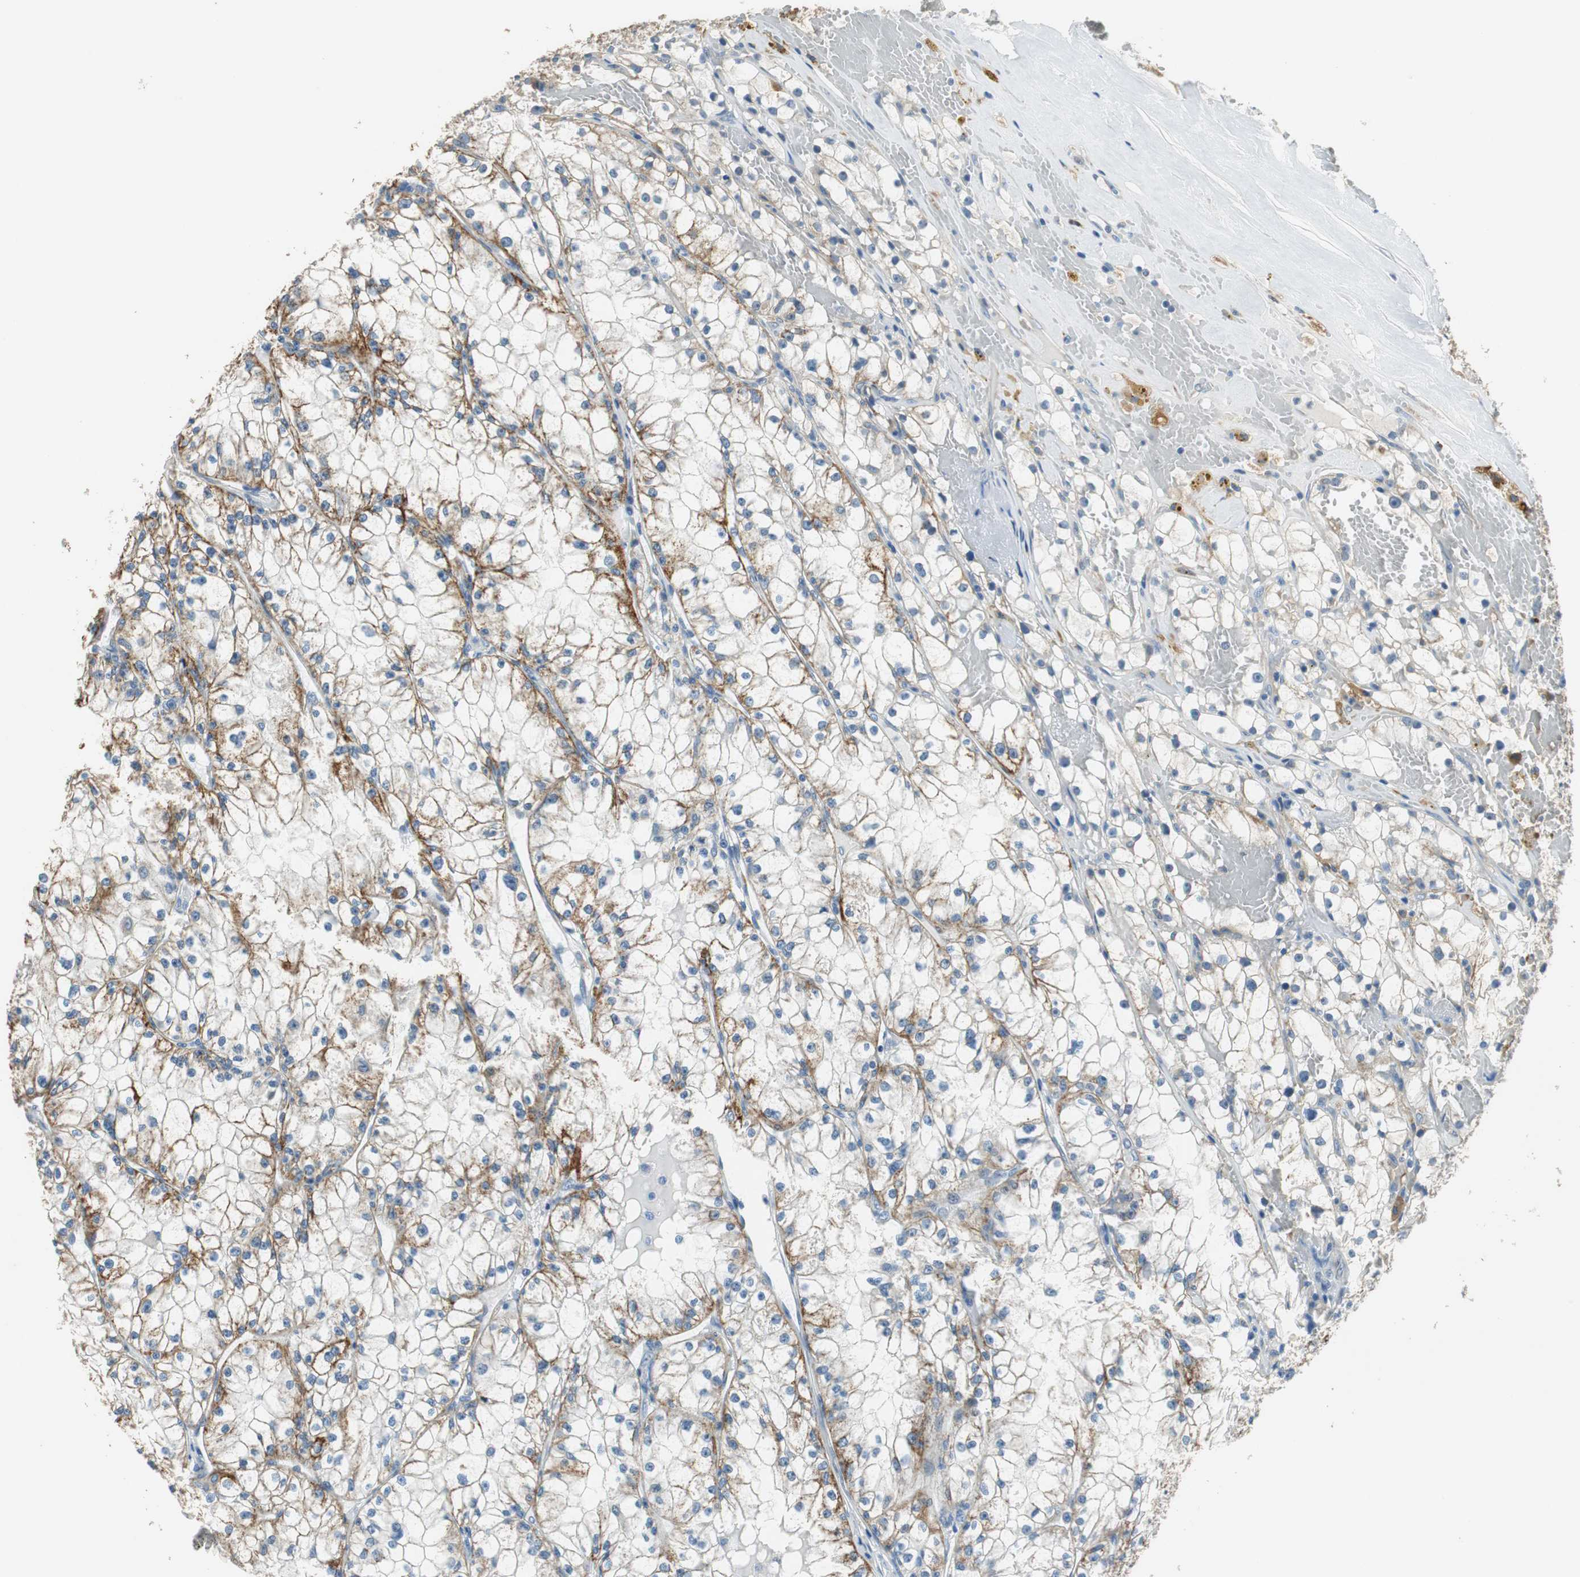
{"staining": {"intensity": "strong", "quantity": "<25%", "location": "cytoplasmic/membranous"}, "tissue": "renal cancer", "cell_type": "Tumor cells", "image_type": "cancer", "snomed": [{"axis": "morphology", "description": "Adenocarcinoma, NOS"}, {"axis": "topography", "description": "Kidney"}], "caption": "Immunohistochemistry of renal cancer reveals medium levels of strong cytoplasmic/membranous expression in approximately <25% of tumor cells.", "gene": "ALDH4A1", "patient": {"sex": "male", "age": 56}}